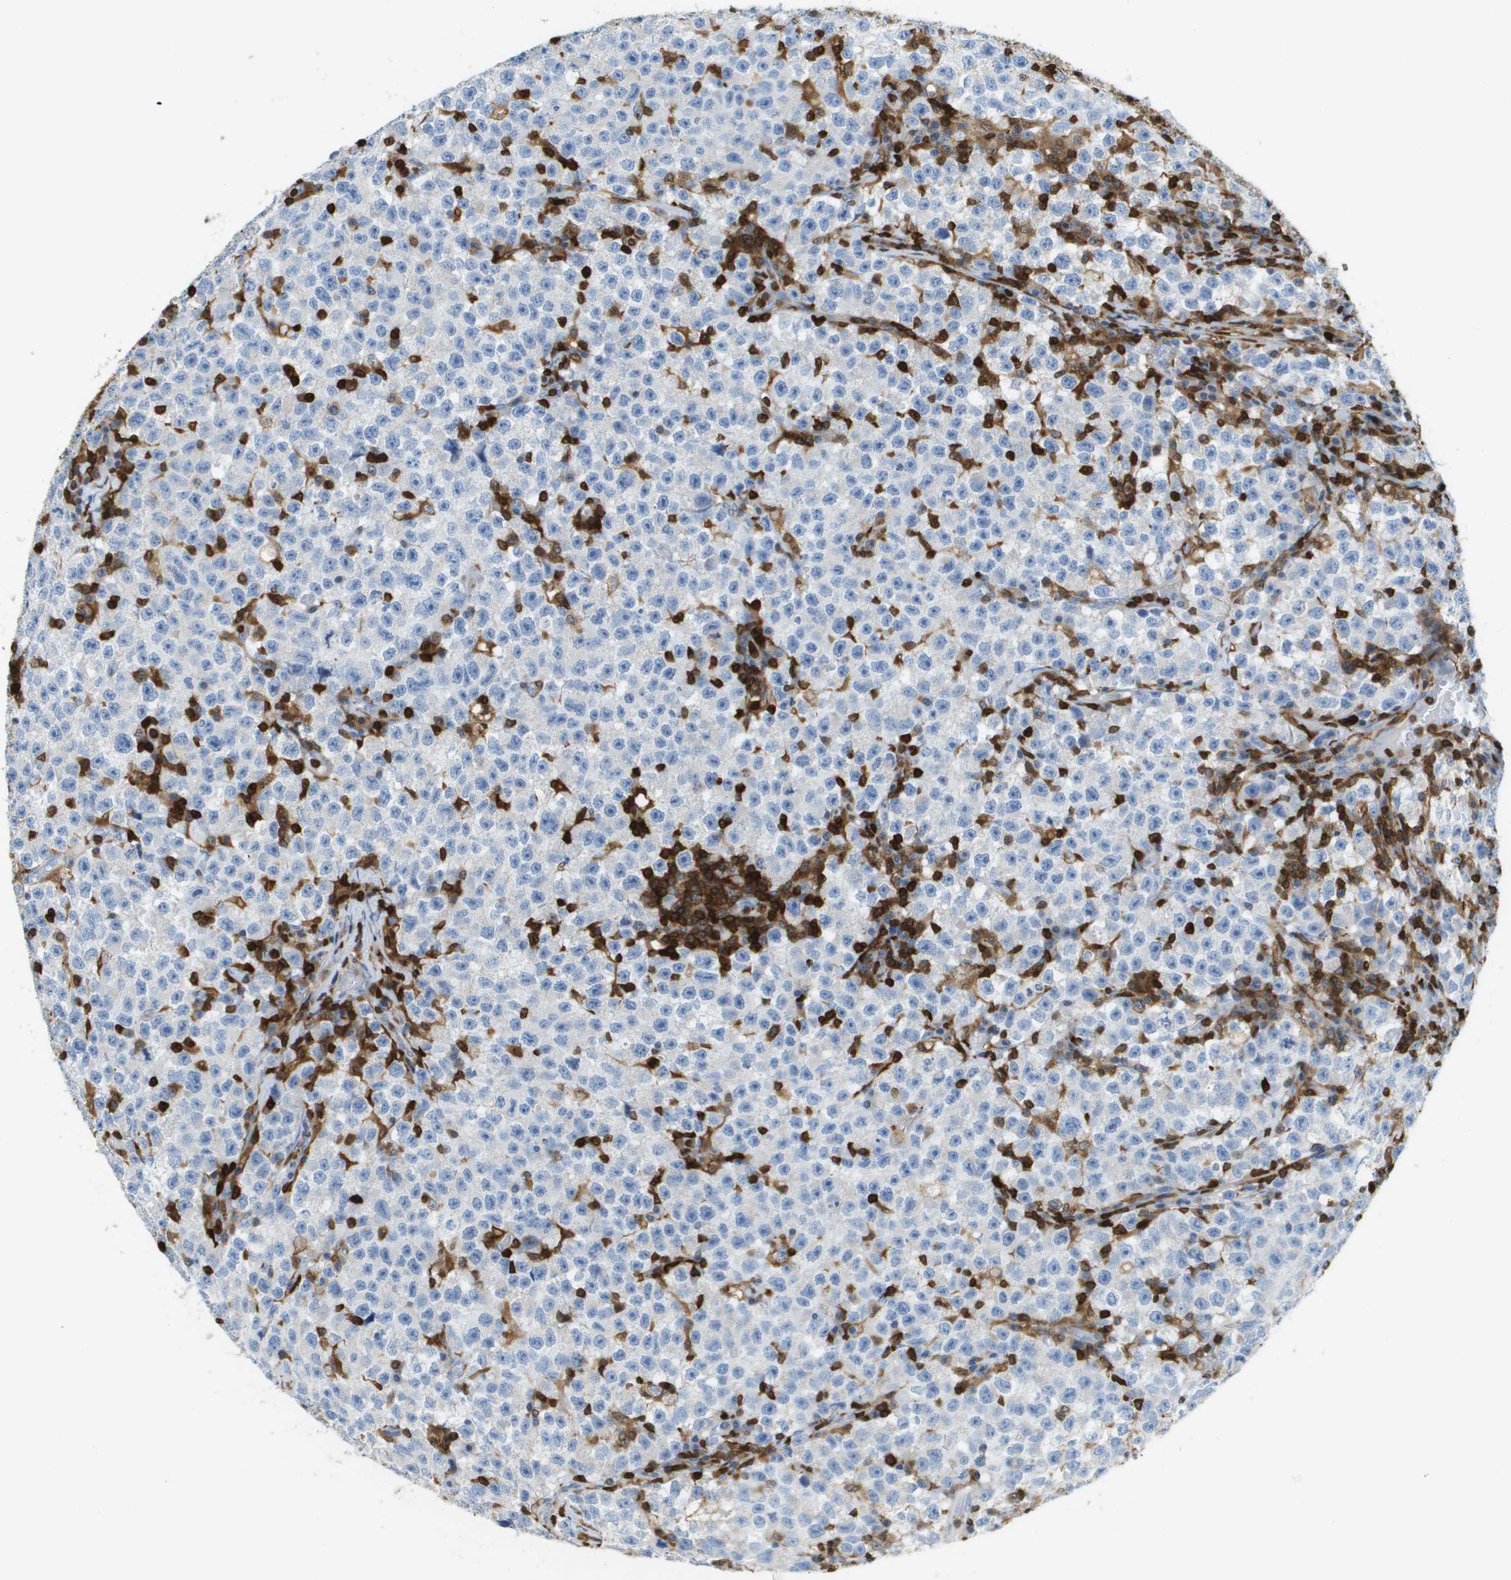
{"staining": {"intensity": "negative", "quantity": "none", "location": "none"}, "tissue": "testis cancer", "cell_type": "Tumor cells", "image_type": "cancer", "snomed": [{"axis": "morphology", "description": "Seminoma, NOS"}, {"axis": "topography", "description": "Testis"}], "caption": "DAB (3,3'-diaminobenzidine) immunohistochemical staining of seminoma (testis) shows no significant expression in tumor cells.", "gene": "DOCK5", "patient": {"sex": "male", "age": 22}}